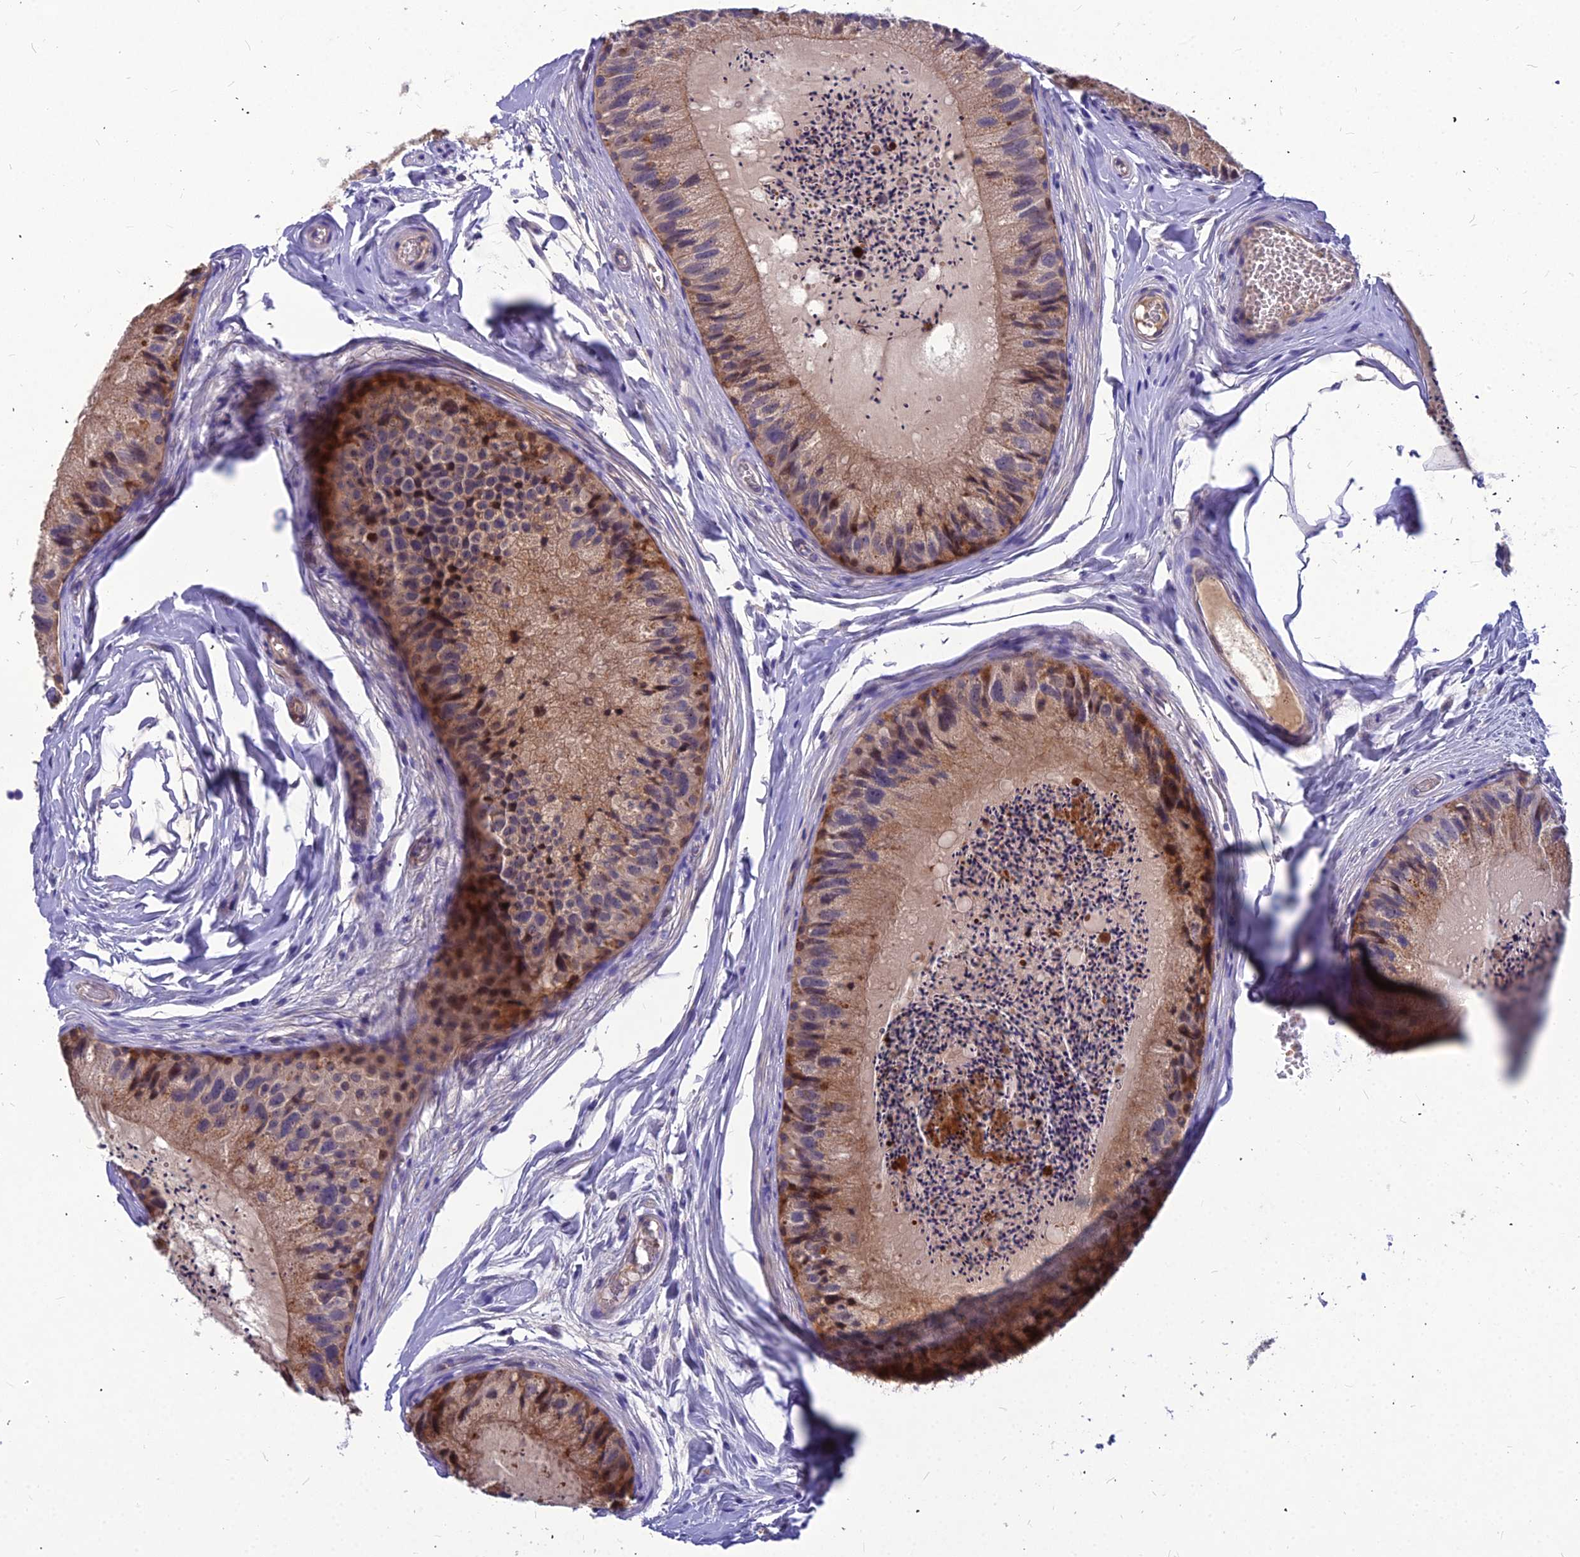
{"staining": {"intensity": "moderate", "quantity": "25%-75%", "location": "cytoplasmic/membranous"}, "tissue": "epididymis", "cell_type": "Glandular cells", "image_type": "normal", "snomed": [{"axis": "morphology", "description": "Normal tissue, NOS"}, {"axis": "topography", "description": "Epididymis"}], "caption": "The immunohistochemical stain shows moderate cytoplasmic/membranous positivity in glandular cells of benign epididymis. The staining is performed using DAB (3,3'-diaminobenzidine) brown chromogen to label protein expression. The nuclei are counter-stained blue using hematoxylin.", "gene": "DMRTA1", "patient": {"sex": "male", "age": 31}}